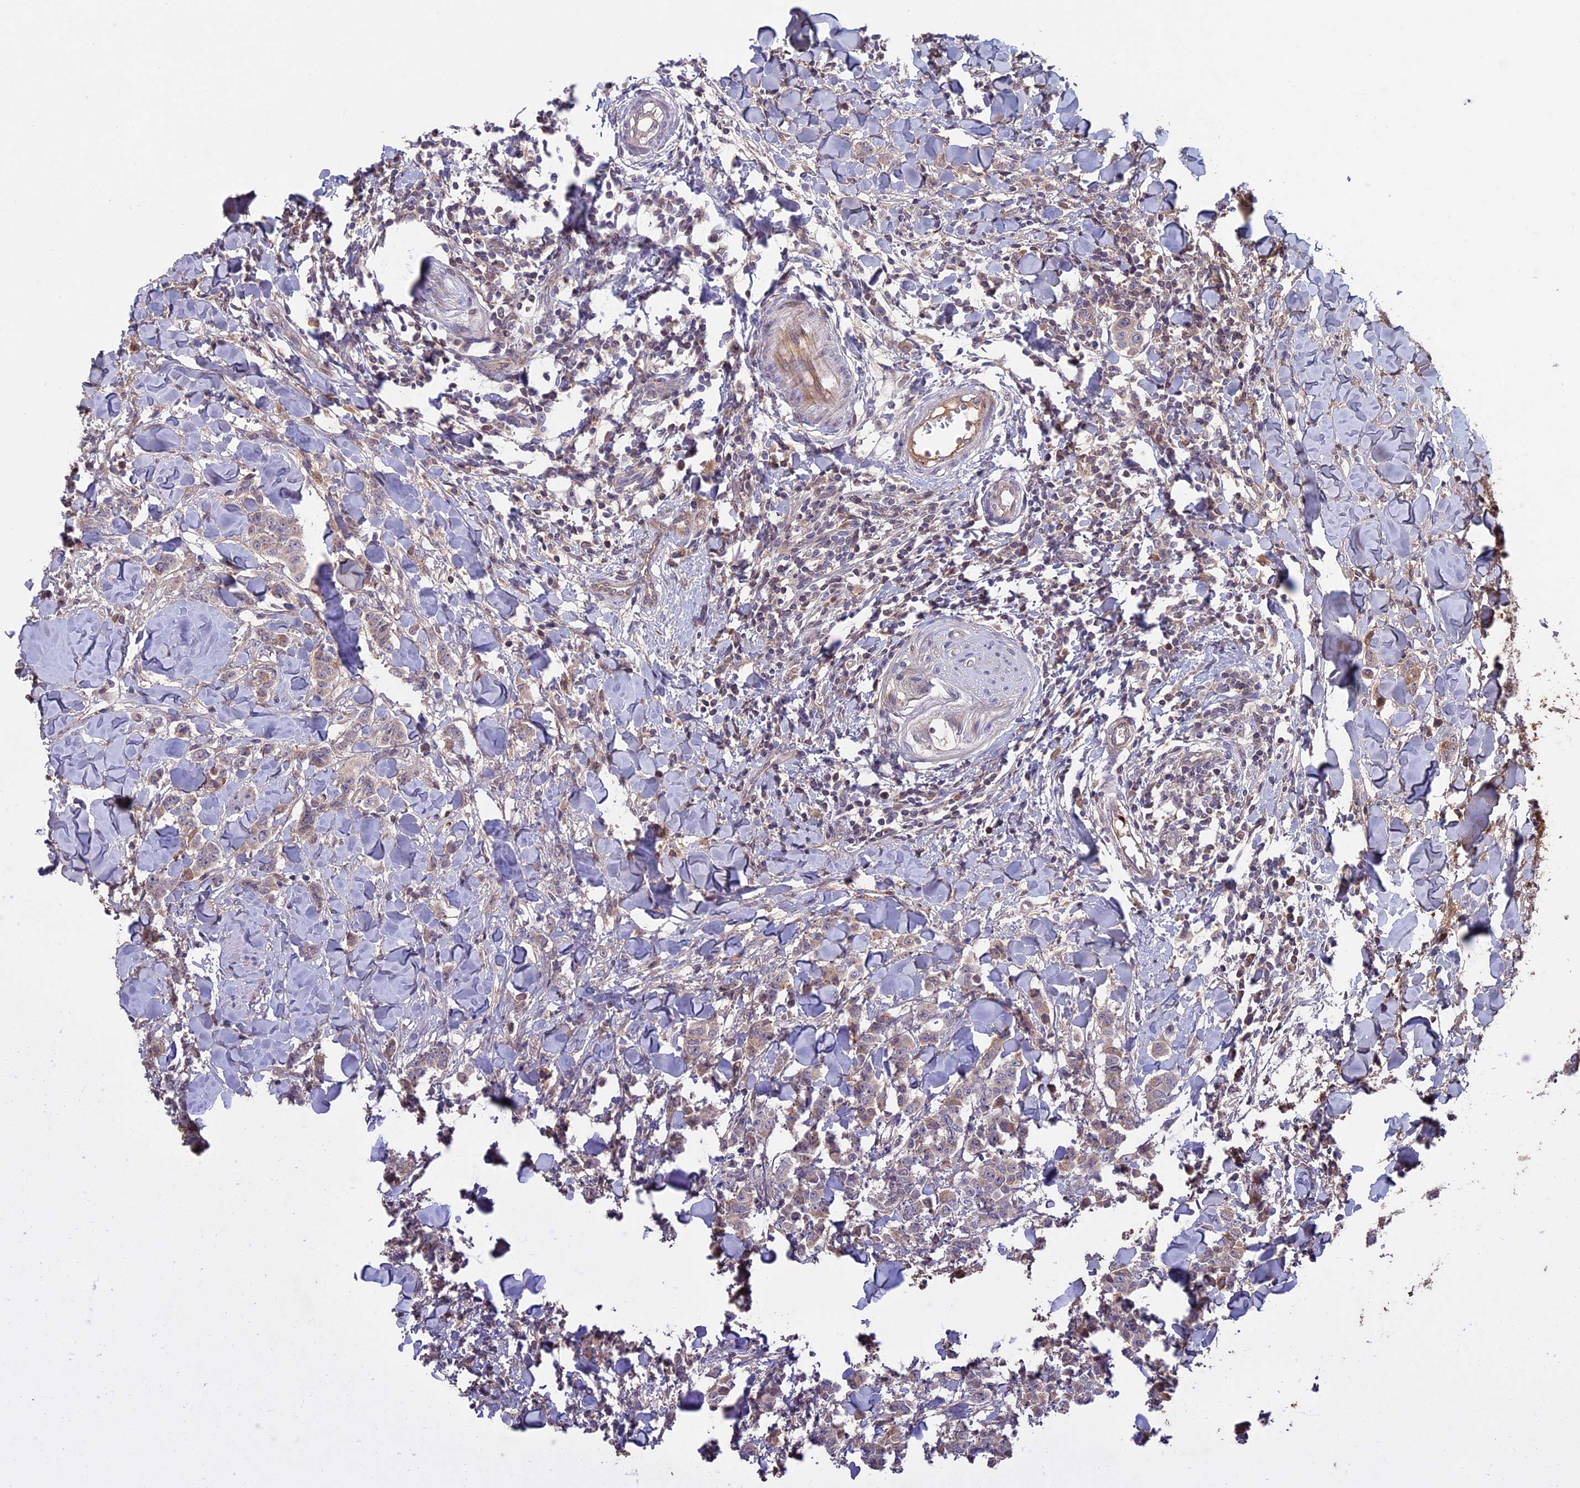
{"staining": {"intensity": "weak", "quantity": "<25%", "location": "cytoplasmic/membranous"}, "tissue": "breast cancer", "cell_type": "Tumor cells", "image_type": "cancer", "snomed": [{"axis": "morphology", "description": "Duct carcinoma"}, {"axis": "topography", "description": "Breast"}], "caption": "The immunohistochemistry histopathology image has no significant staining in tumor cells of breast cancer (infiltrating ductal carcinoma) tissue. (DAB IHC visualized using brightfield microscopy, high magnification).", "gene": "RCCD1", "patient": {"sex": "female", "age": 40}}